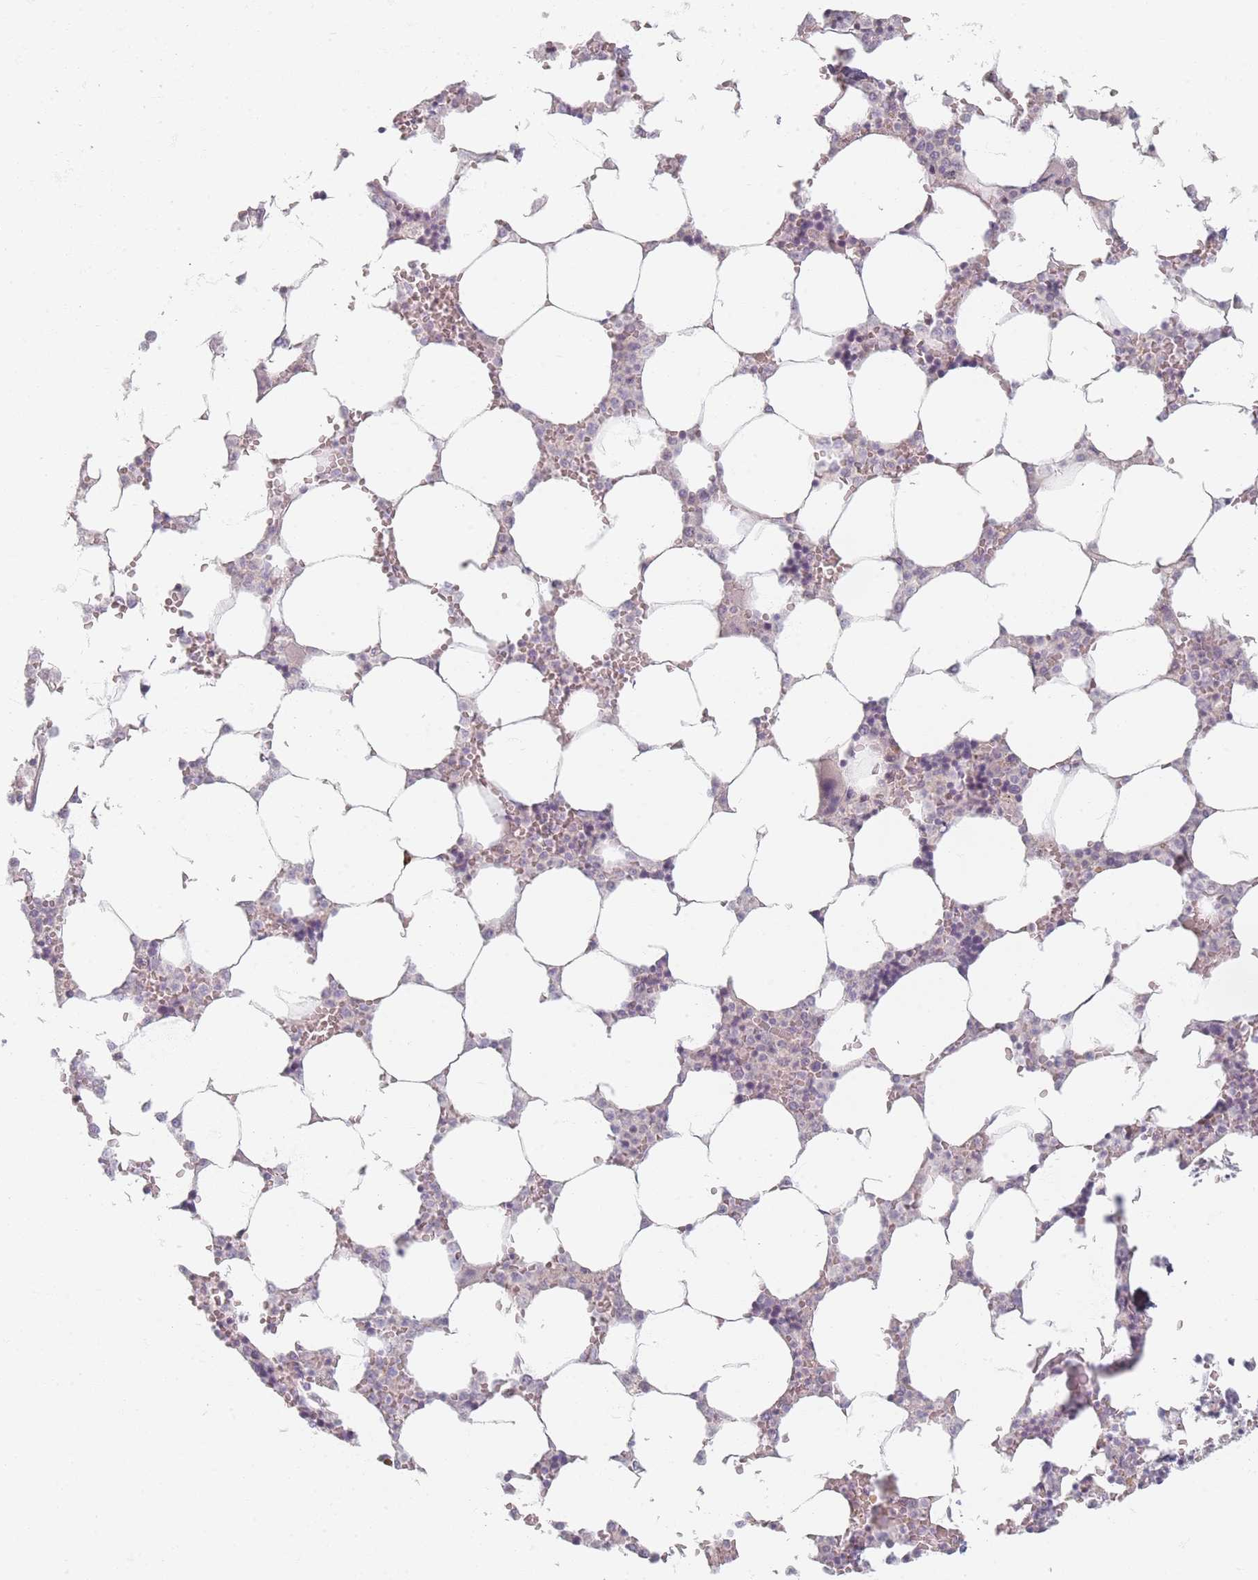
{"staining": {"intensity": "negative", "quantity": "none", "location": "none"}, "tissue": "bone marrow", "cell_type": "Hematopoietic cells", "image_type": "normal", "snomed": [{"axis": "morphology", "description": "Normal tissue, NOS"}, {"axis": "topography", "description": "Bone marrow"}], "caption": "DAB (3,3'-diaminobenzidine) immunohistochemical staining of unremarkable human bone marrow shows no significant expression in hematopoietic cells.", "gene": "TMOD1", "patient": {"sex": "male", "age": 64}}